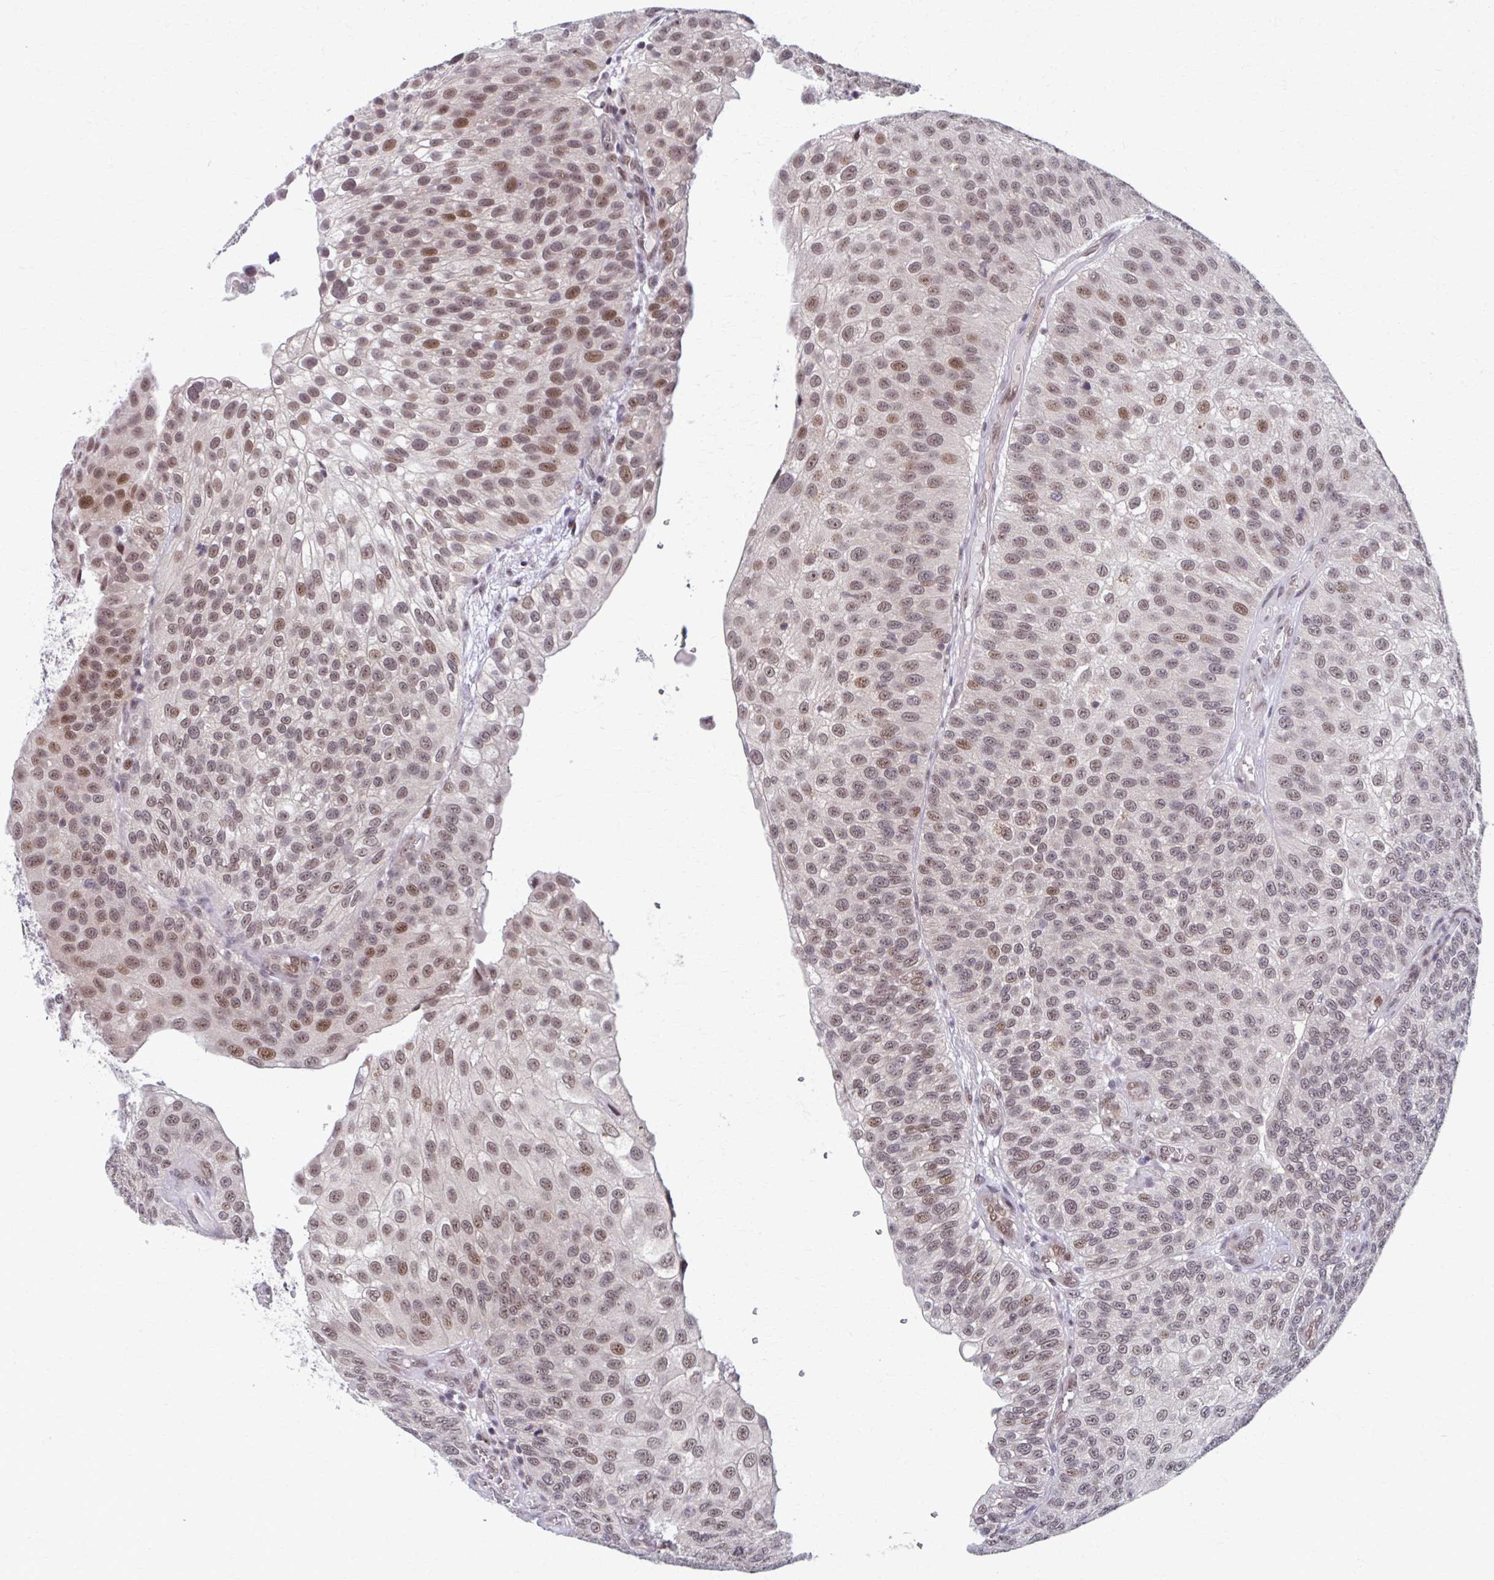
{"staining": {"intensity": "moderate", "quantity": ">75%", "location": "nuclear"}, "tissue": "urothelial cancer", "cell_type": "Tumor cells", "image_type": "cancer", "snomed": [{"axis": "morphology", "description": "Urothelial carcinoma, NOS"}, {"axis": "topography", "description": "Urinary bladder"}], "caption": "IHC (DAB (3,3'-diaminobenzidine)) staining of human transitional cell carcinoma shows moderate nuclear protein positivity in about >75% of tumor cells.", "gene": "SETBP1", "patient": {"sex": "male", "age": 87}}